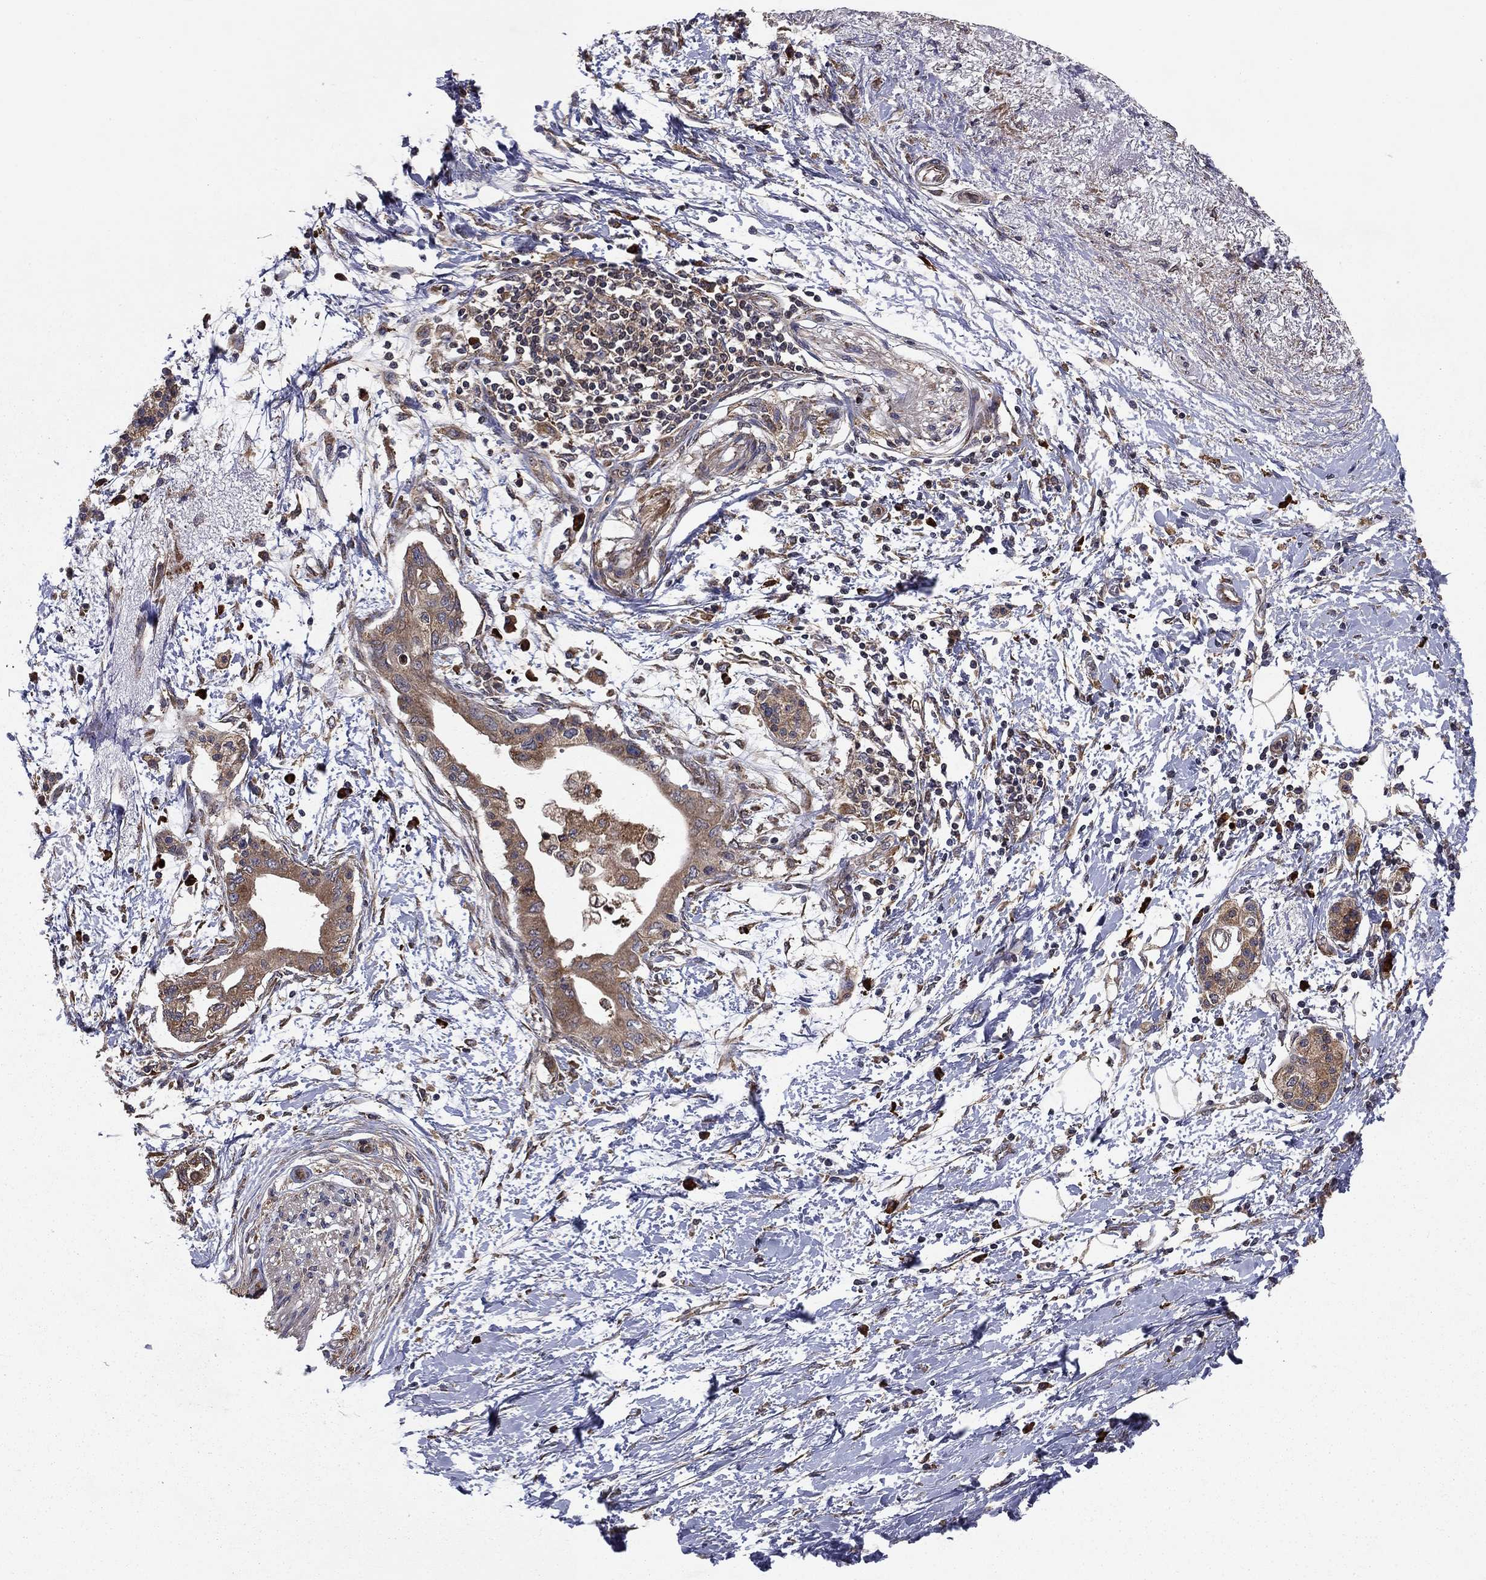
{"staining": {"intensity": "moderate", "quantity": ">75%", "location": "cytoplasmic/membranous"}, "tissue": "pancreatic cancer", "cell_type": "Tumor cells", "image_type": "cancer", "snomed": [{"axis": "morphology", "description": "Normal tissue, NOS"}, {"axis": "morphology", "description": "Adenocarcinoma, NOS"}, {"axis": "topography", "description": "Pancreas"}, {"axis": "topography", "description": "Duodenum"}], "caption": "Pancreatic adenocarcinoma stained with a brown dye displays moderate cytoplasmic/membranous positive positivity in approximately >75% of tumor cells.", "gene": "BABAM2", "patient": {"sex": "female", "age": 60}}